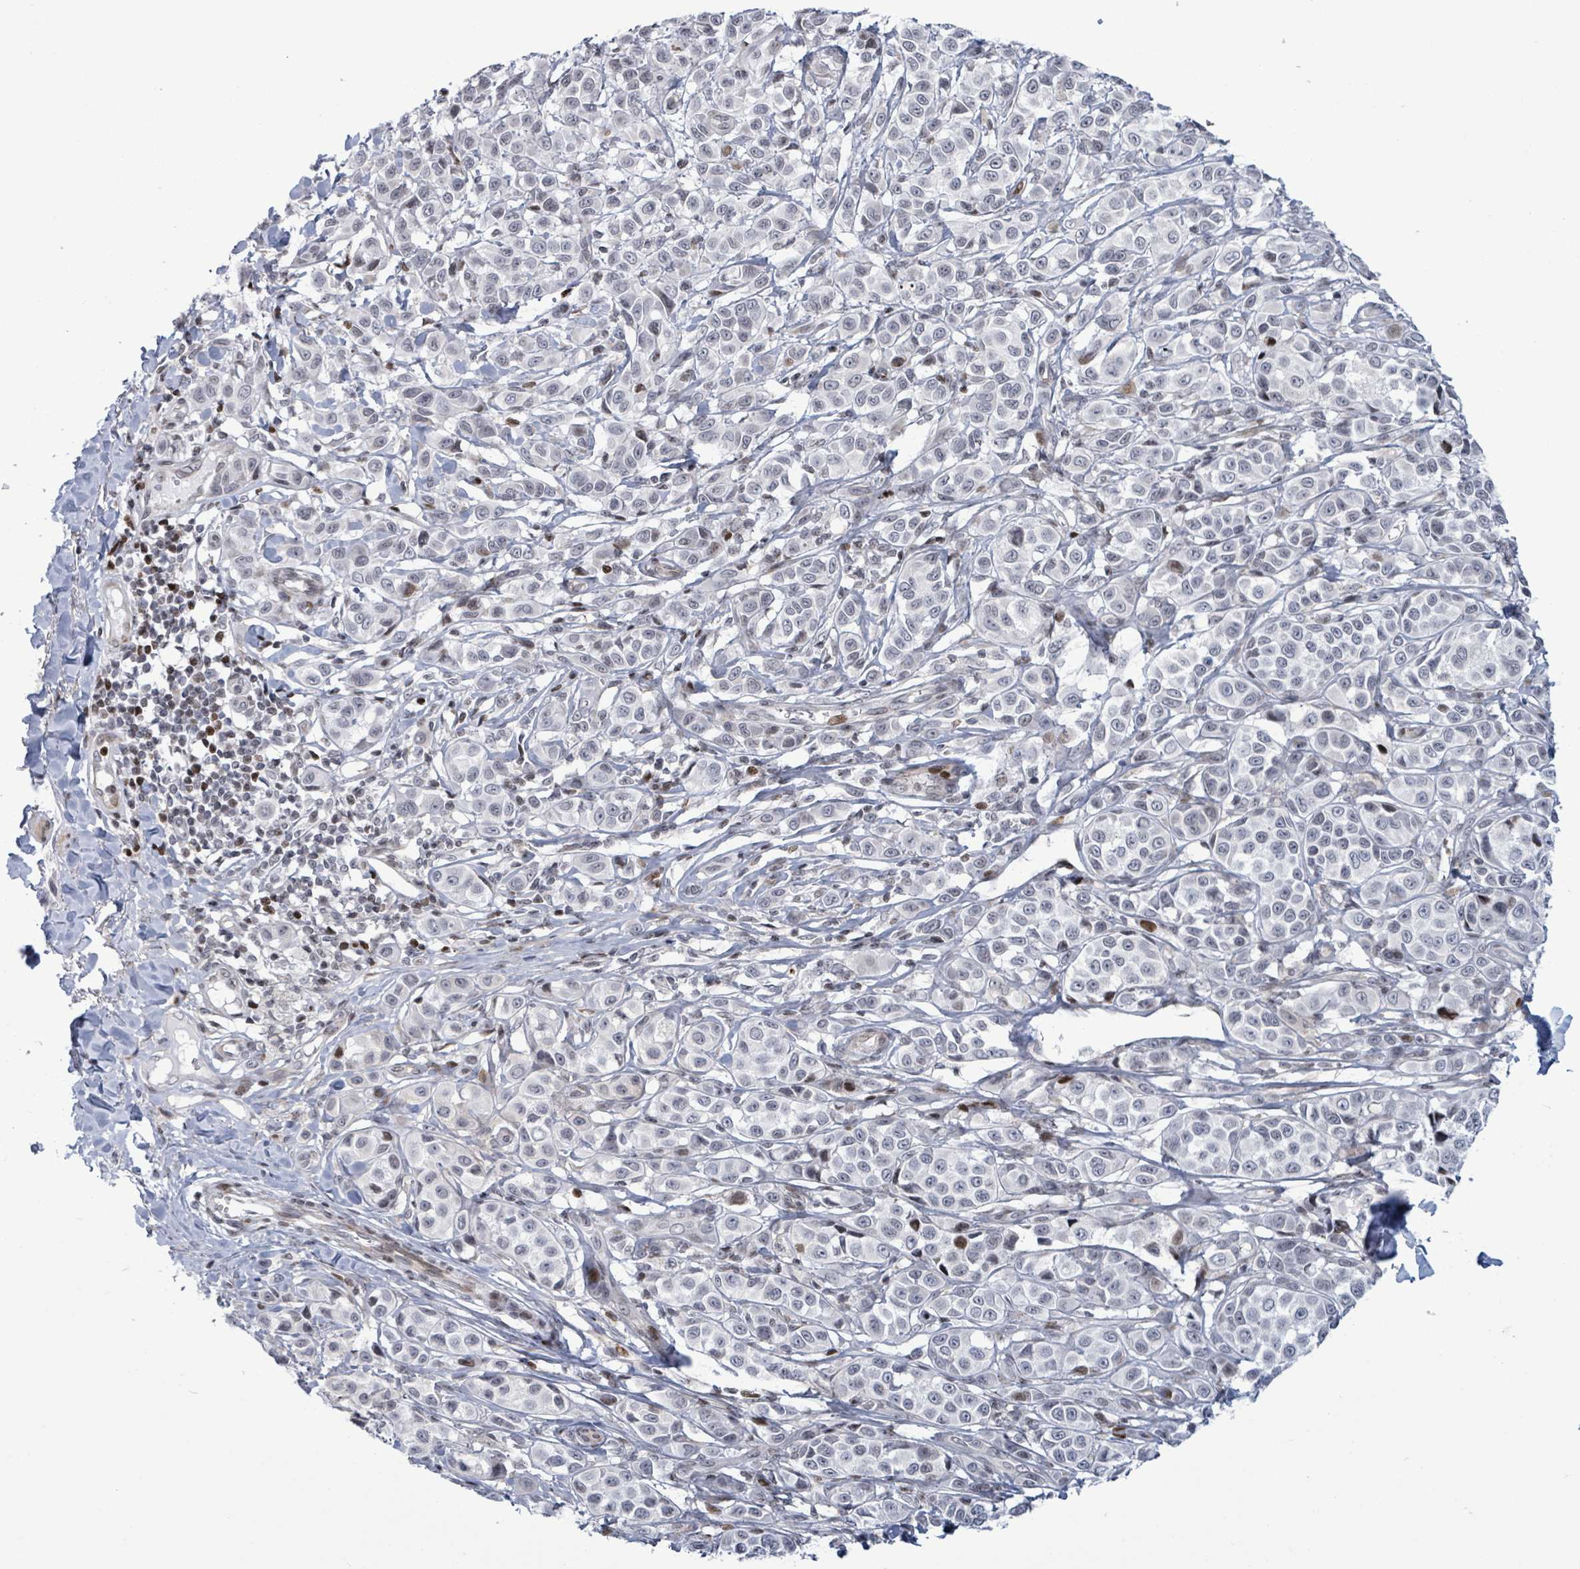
{"staining": {"intensity": "moderate", "quantity": "<25%", "location": "nuclear"}, "tissue": "melanoma", "cell_type": "Tumor cells", "image_type": "cancer", "snomed": [{"axis": "morphology", "description": "Malignant melanoma, NOS"}, {"axis": "topography", "description": "Skin"}], "caption": "Melanoma was stained to show a protein in brown. There is low levels of moderate nuclear positivity in approximately <25% of tumor cells.", "gene": "FNDC4", "patient": {"sex": "male", "age": 39}}